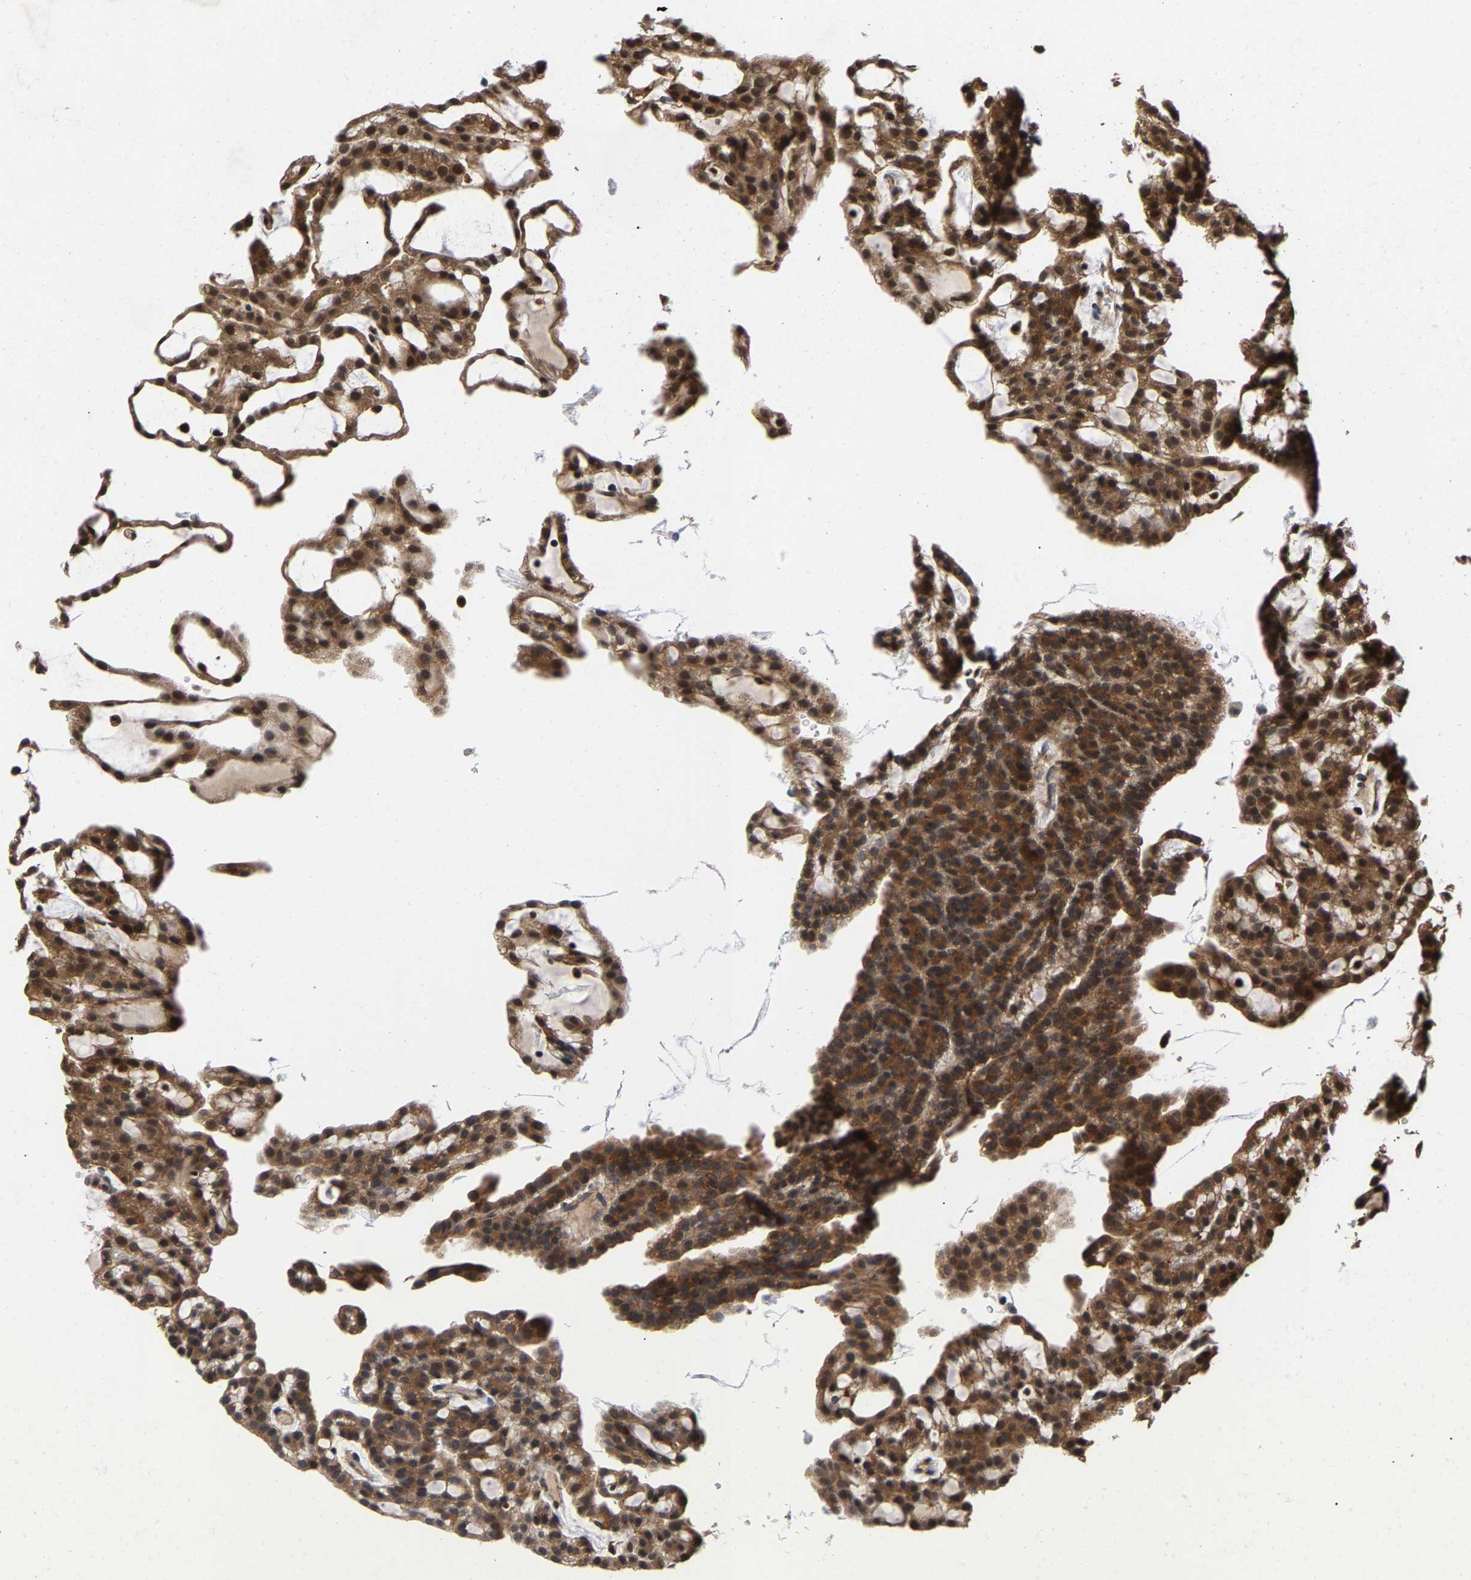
{"staining": {"intensity": "moderate", "quantity": ">75%", "location": "cytoplasmic/membranous,nuclear"}, "tissue": "renal cancer", "cell_type": "Tumor cells", "image_type": "cancer", "snomed": [{"axis": "morphology", "description": "Adenocarcinoma, NOS"}, {"axis": "topography", "description": "Kidney"}], "caption": "Renal cancer stained for a protein (brown) reveals moderate cytoplasmic/membranous and nuclear positive staining in approximately >75% of tumor cells.", "gene": "CLIP2", "patient": {"sex": "male", "age": 63}}